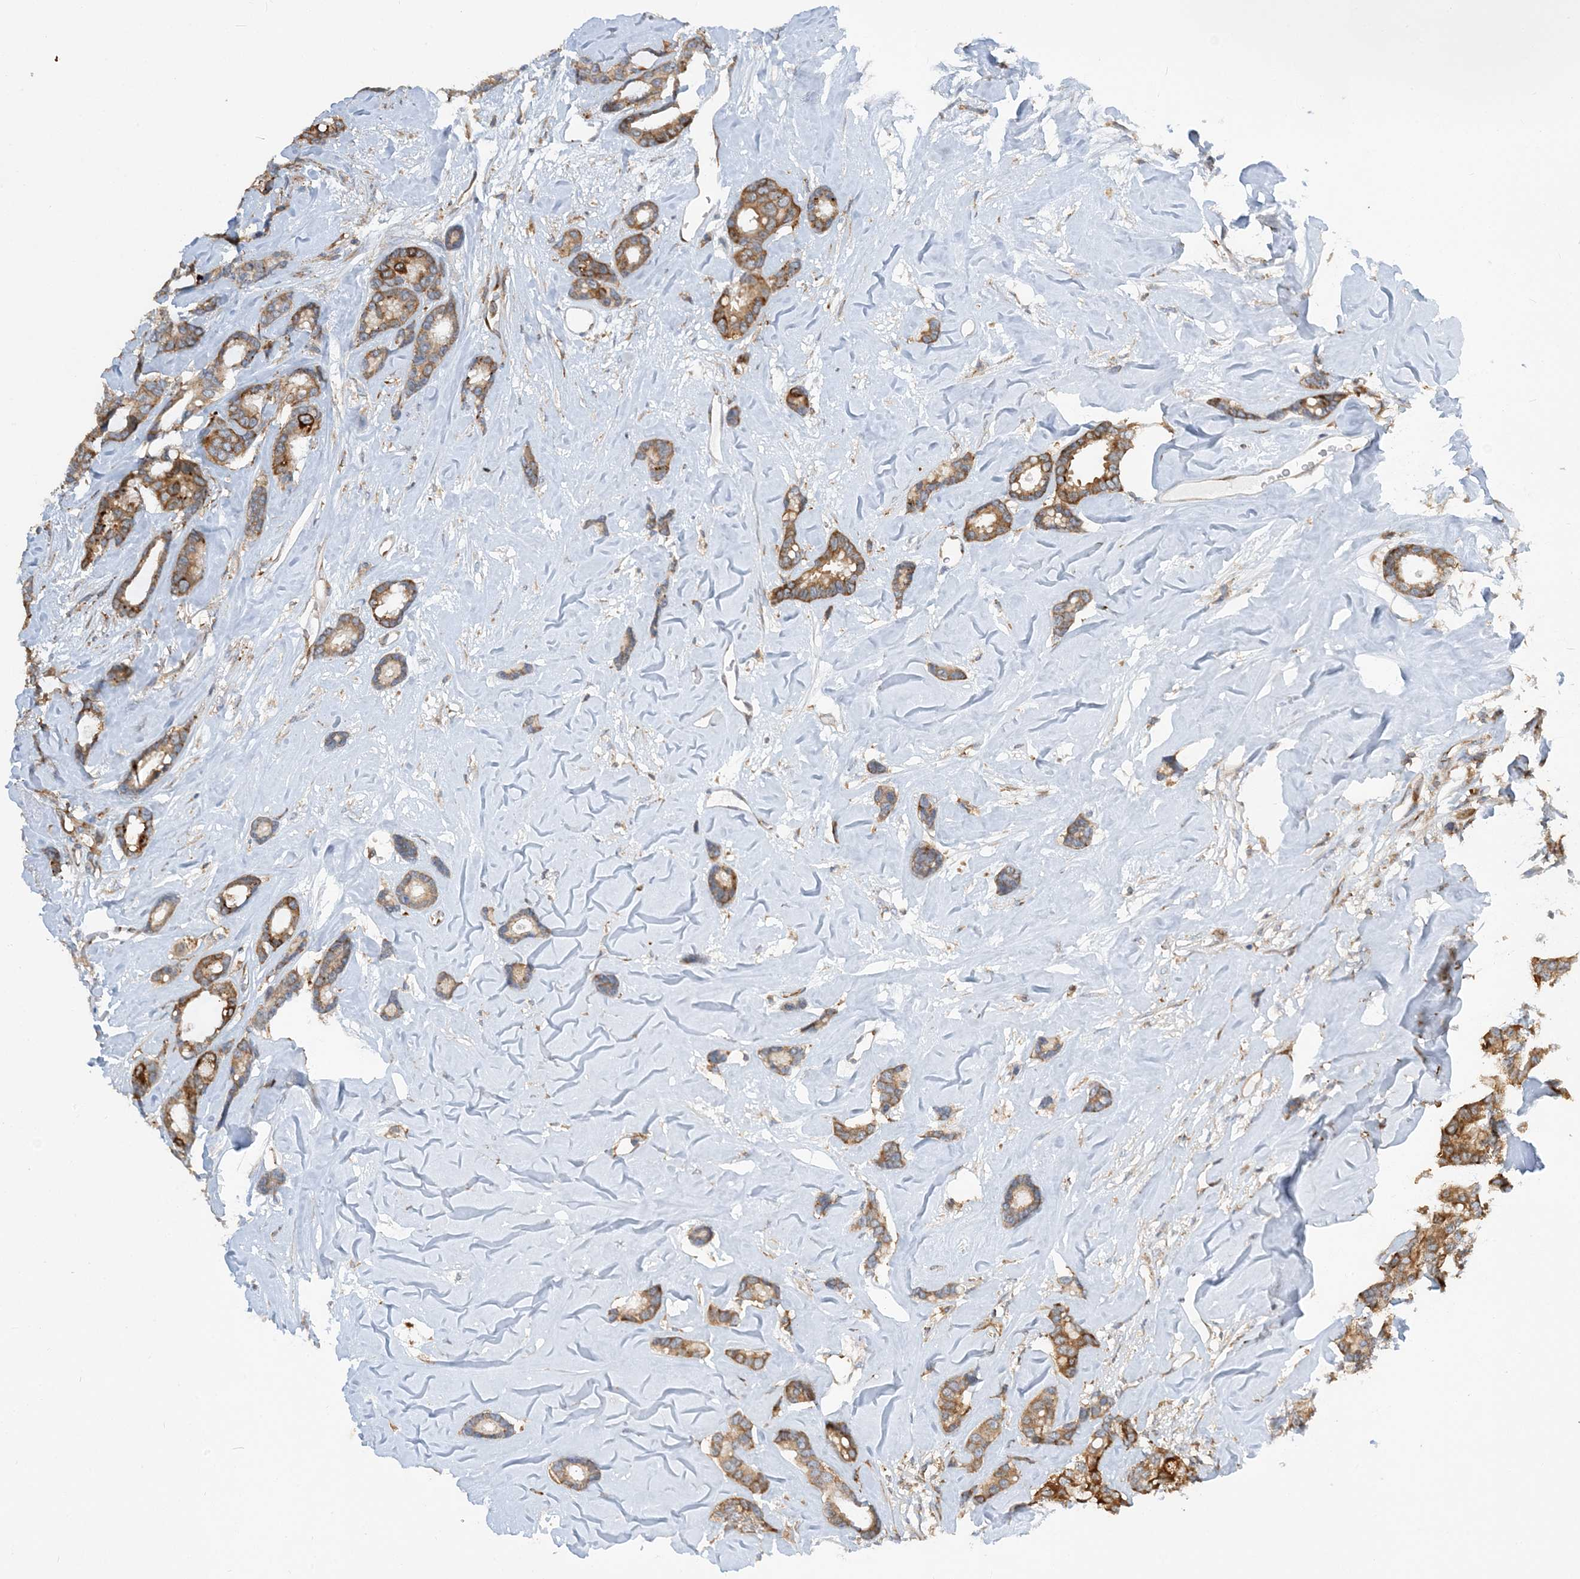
{"staining": {"intensity": "moderate", "quantity": ">75%", "location": "cytoplasmic/membranous"}, "tissue": "breast cancer", "cell_type": "Tumor cells", "image_type": "cancer", "snomed": [{"axis": "morphology", "description": "Duct carcinoma"}, {"axis": "topography", "description": "Breast"}], "caption": "Breast cancer was stained to show a protein in brown. There is medium levels of moderate cytoplasmic/membranous expression in about >75% of tumor cells.", "gene": "LARP4B", "patient": {"sex": "female", "age": 87}}